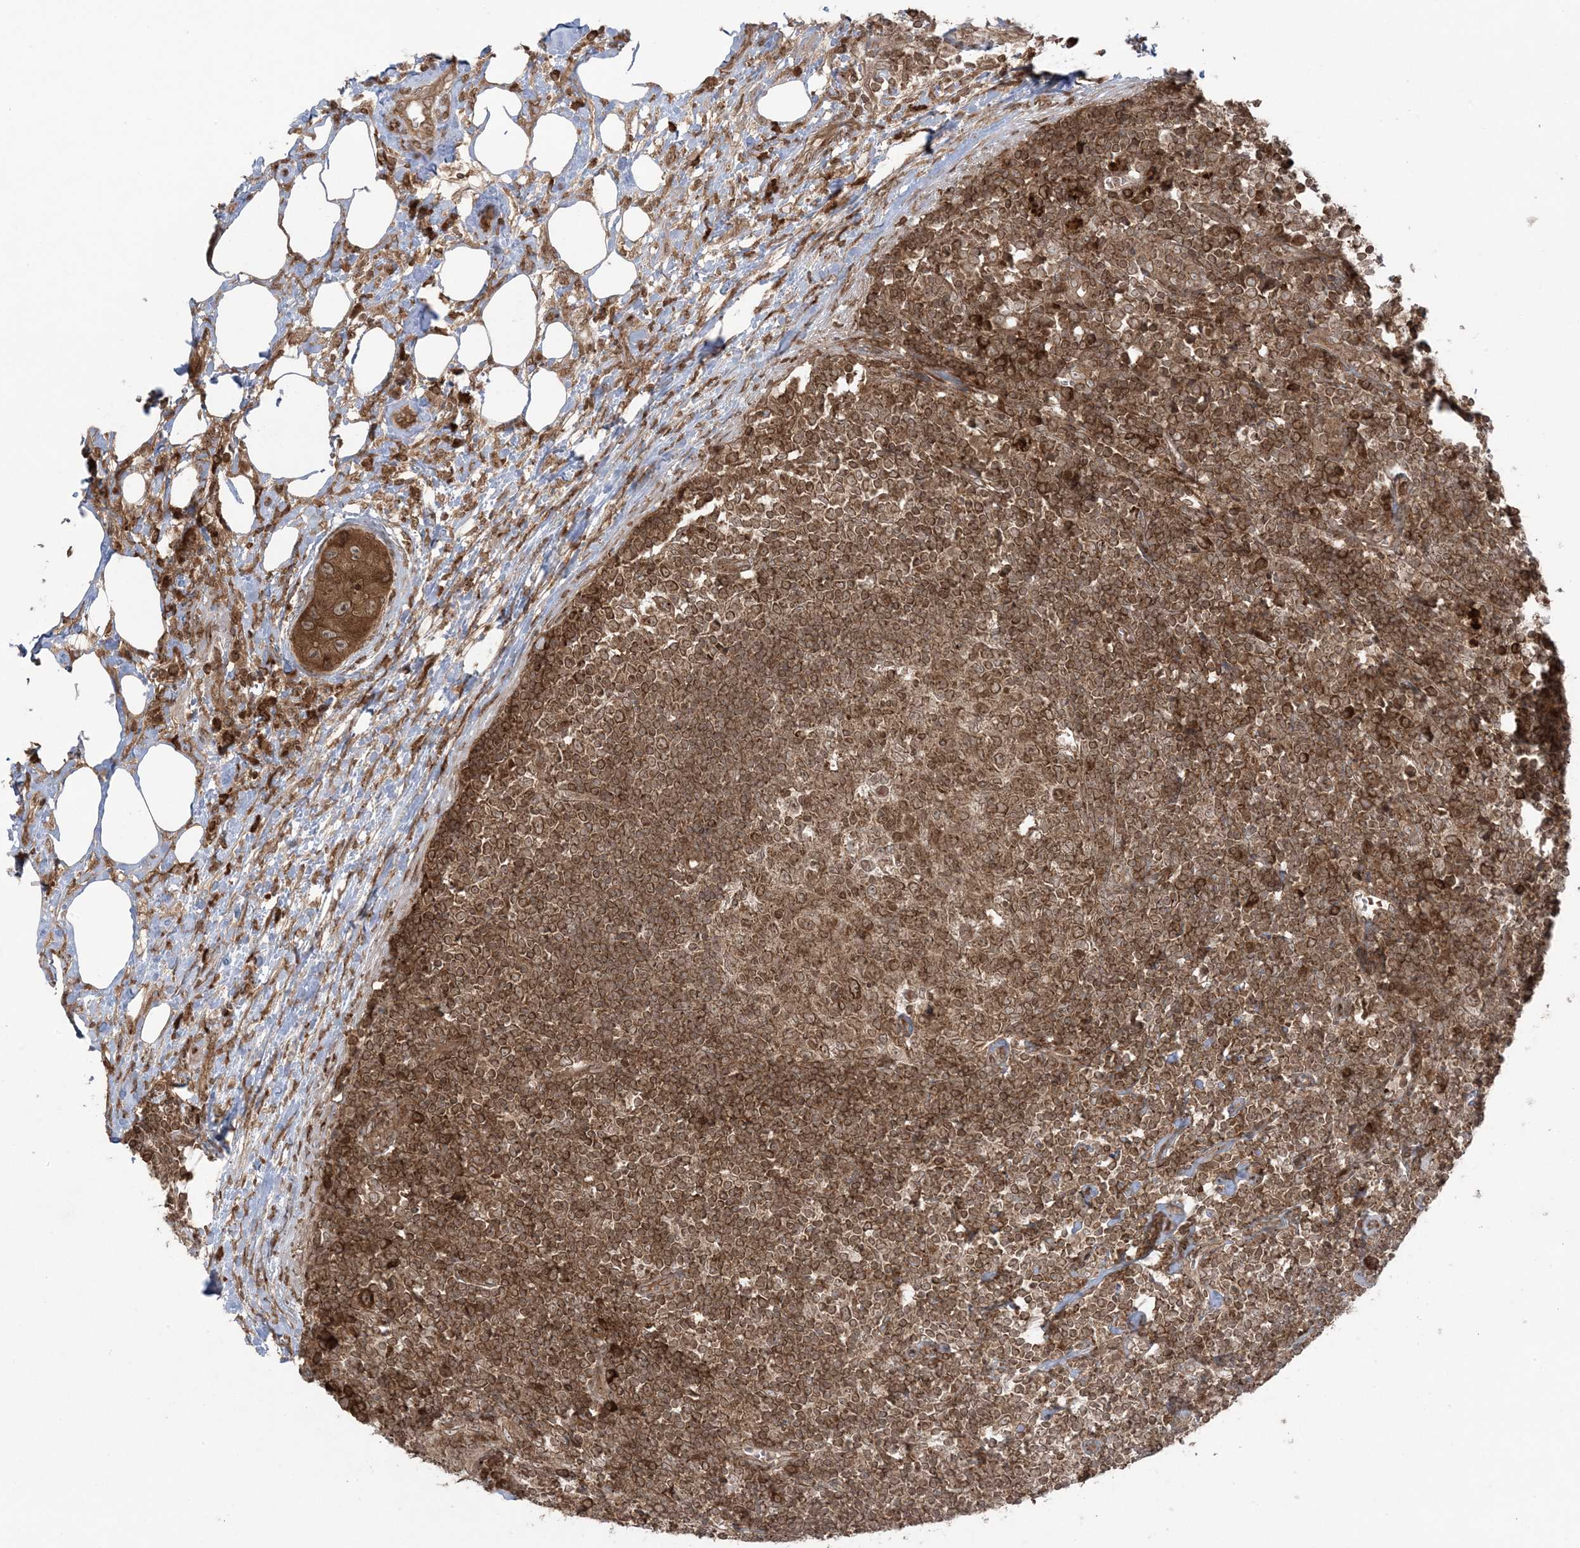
{"staining": {"intensity": "moderate", "quantity": ">75%", "location": "cytoplasmic/membranous,nuclear"}, "tissue": "lymph node", "cell_type": "Germinal center cells", "image_type": "normal", "snomed": [{"axis": "morphology", "description": "Normal tissue, NOS"}, {"axis": "morphology", "description": "Squamous cell carcinoma, metastatic, NOS"}, {"axis": "topography", "description": "Lymph node"}], "caption": "Protein expression analysis of benign human lymph node reveals moderate cytoplasmic/membranous,nuclear positivity in about >75% of germinal center cells. Immunohistochemistry stains the protein of interest in brown and the nuclei are stained blue.", "gene": "DDX19B", "patient": {"sex": "male", "age": 73}}